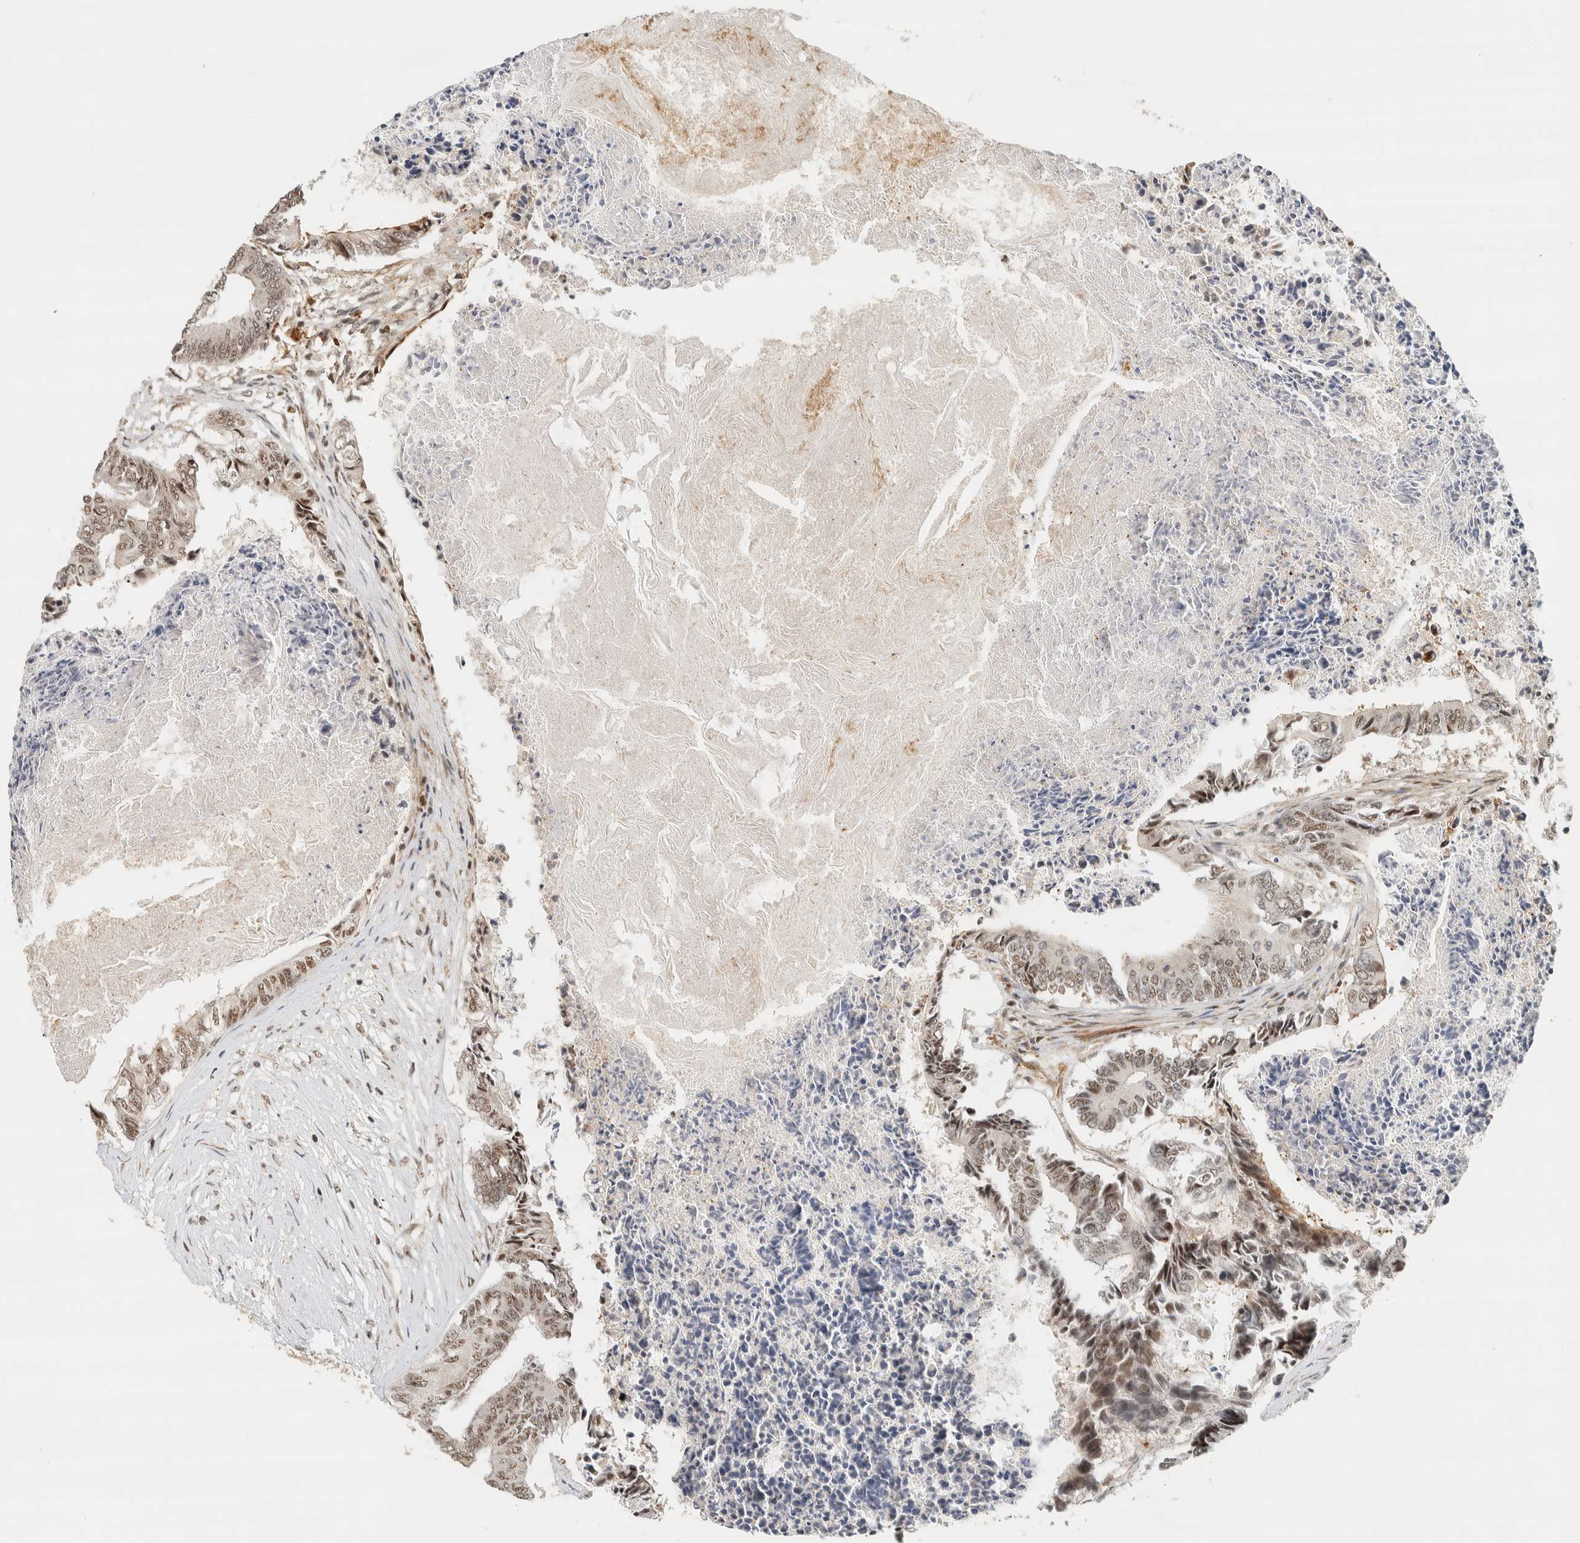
{"staining": {"intensity": "moderate", "quantity": ">75%", "location": "nuclear"}, "tissue": "colorectal cancer", "cell_type": "Tumor cells", "image_type": "cancer", "snomed": [{"axis": "morphology", "description": "Adenocarcinoma, NOS"}, {"axis": "topography", "description": "Rectum"}], "caption": "Immunohistochemical staining of human colorectal adenocarcinoma shows moderate nuclear protein expression in about >75% of tumor cells.", "gene": "SIK1", "patient": {"sex": "male", "age": 63}}